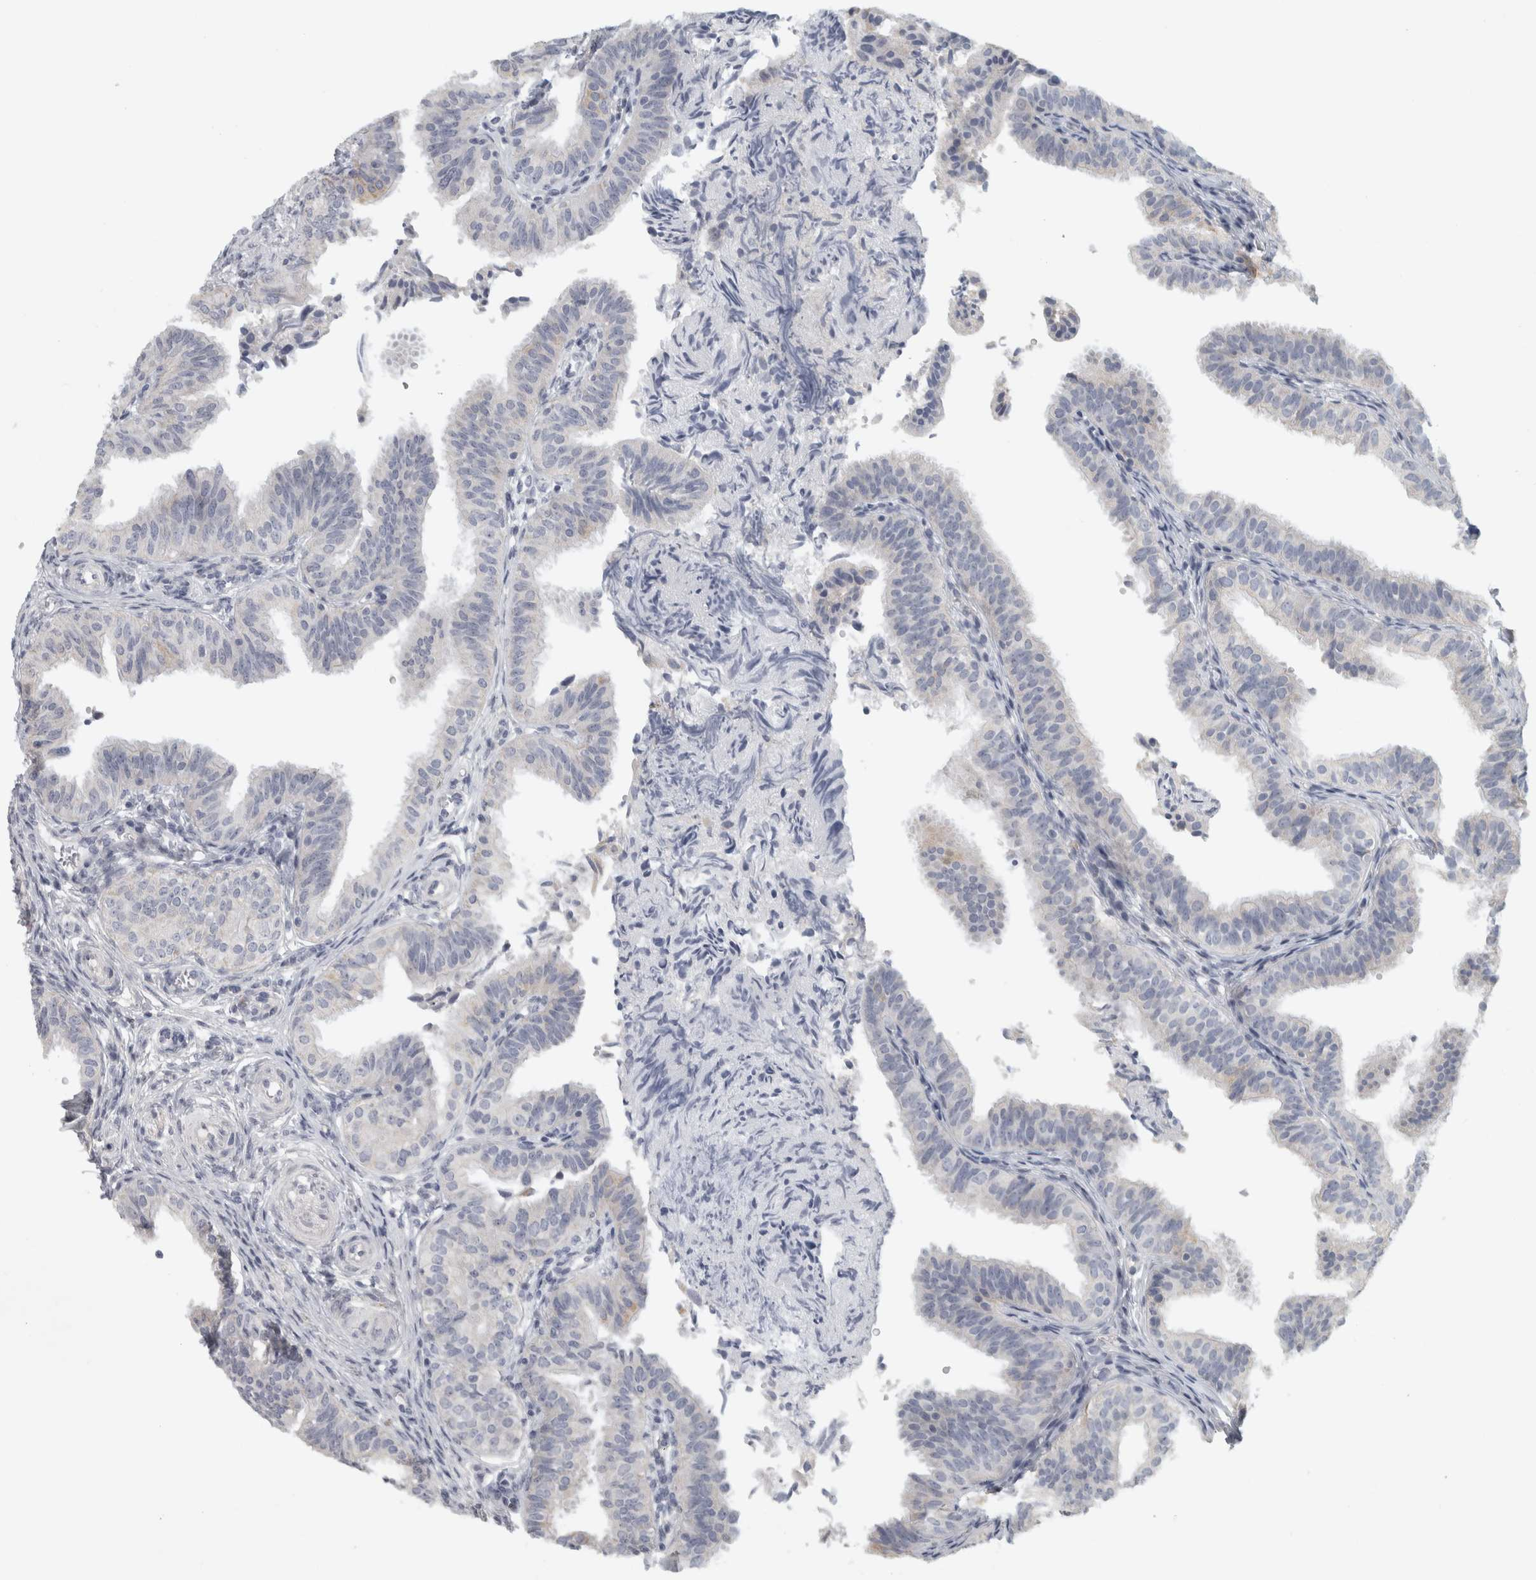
{"staining": {"intensity": "negative", "quantity": "none", "location": "none"}, "tissue": "fallopian tube", "cell_type": "Glandular cells", "image_type": "normal", "snomed": [{"axis": "morphology", "description": "Normal tissue, NOS"}, {"axis": "topography", "description": "Fallopian tube"}], "caption": "Immunohistochemistry of unremarkable fallopian tube exhibits no positivity in glandular cells. The staining was performed using DAB to visualize the protein expression in brown, while the nuclei were stained in blue with hematoxylin (Magnification: 20x).", "gene": "PTPRN2", "patient": {"sex": "female", "age": 35}}